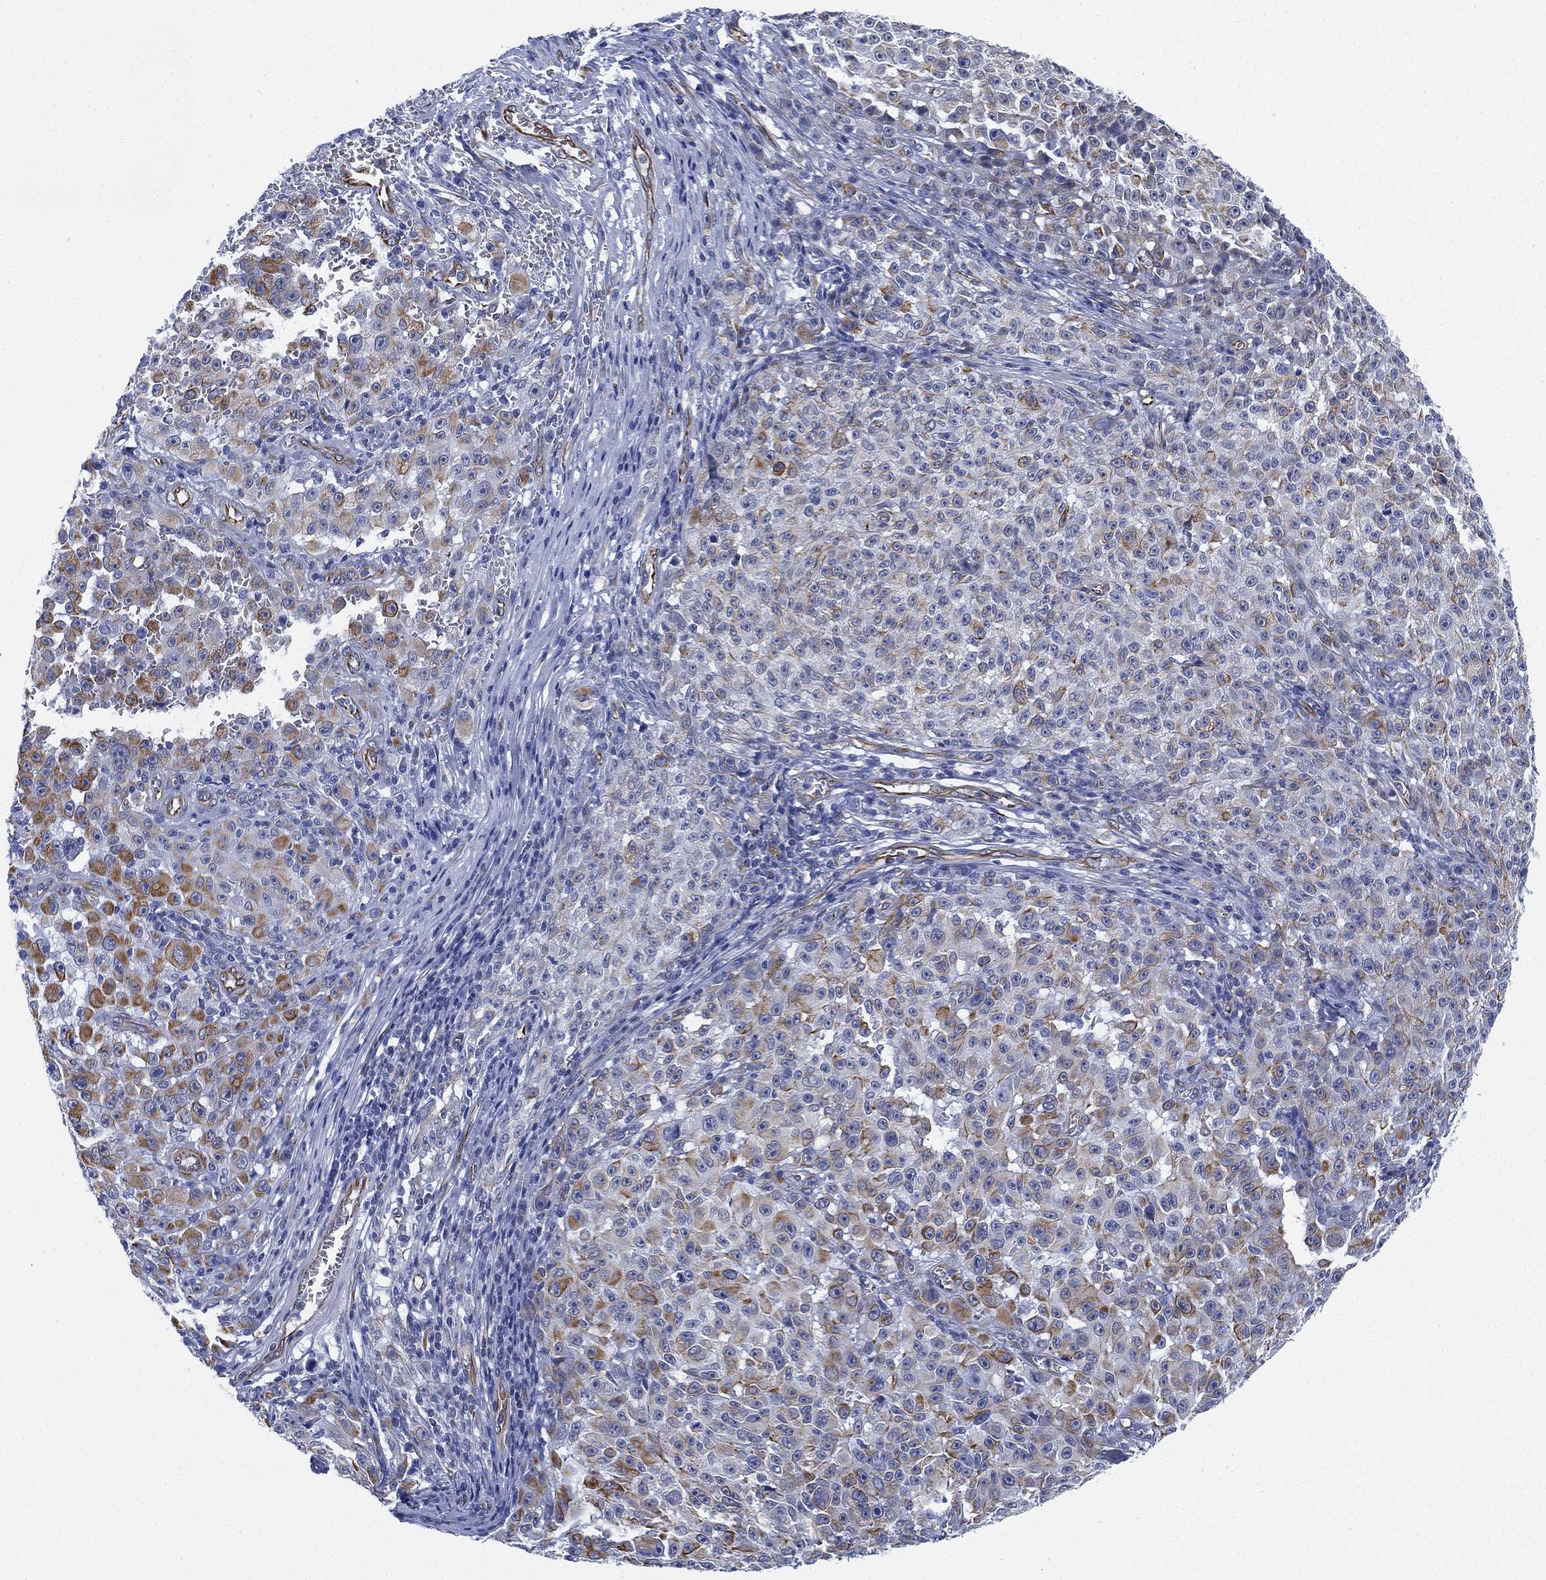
{"staining": {"intensity": "moderate", "quantity": "25%-75%", "location": "cytoplasmic/membranous"}, "tissue": "melanoma", "cell_type": "Tumor cells", "image_type": "cancer", "snomed": [{"axis": "morphology", "description": "Malignant melanoma, NOS"}, {"axis": "topography", "description": "Skin"}], "caption": "Tumor cells reveal moderate cytoplasmic/membranous staining in approximately 25%-75% of cells in melanoma. The protein is shown in brown color, while the nuclei are stained blue.", "gene": "PSKH2", "patient": {"sex": "female", "age": 82}}